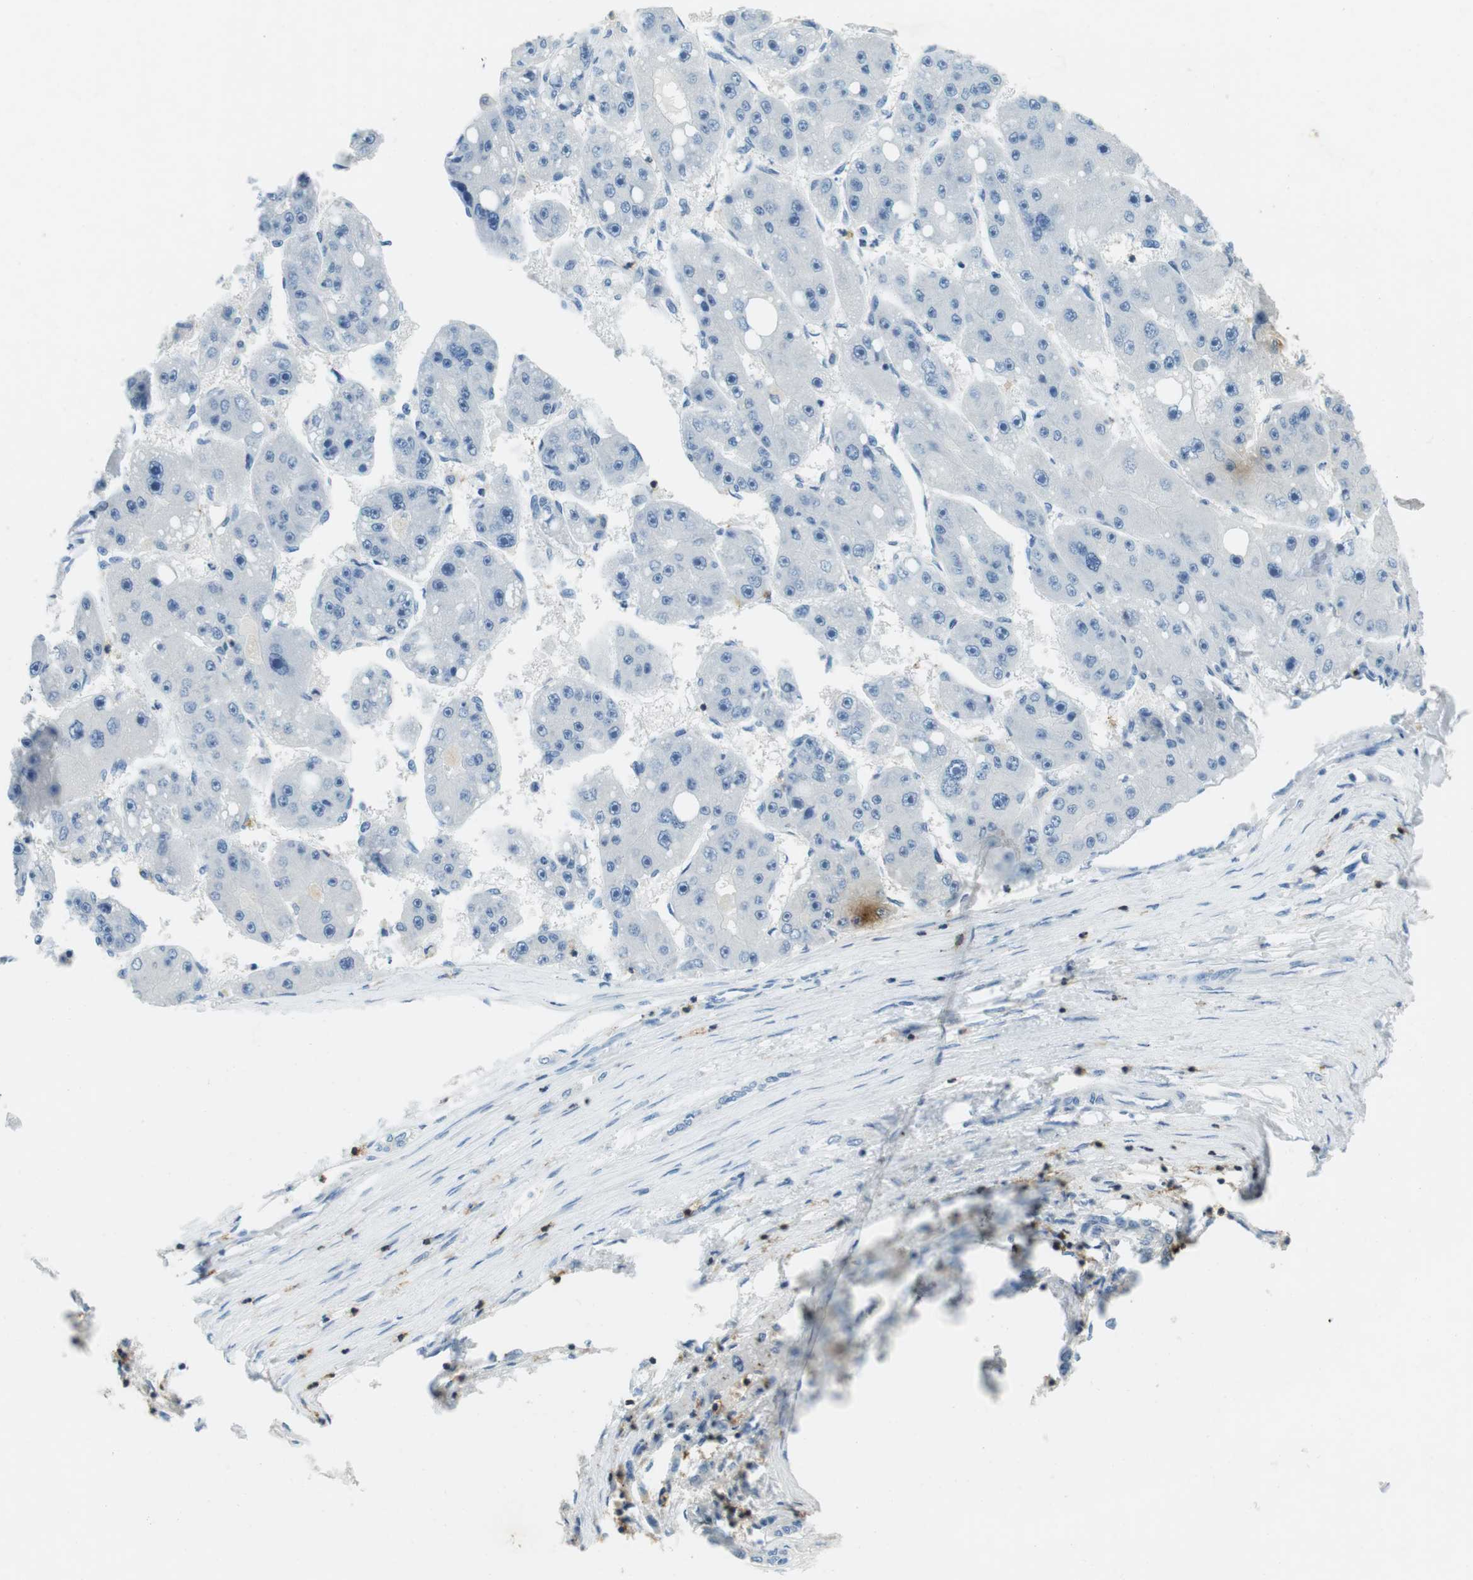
{"staining": {"intensity": "negative", "quantity": "none", "location": "none"}, "tissue": "liver cancer", "cell_type": "Tumor cells", "image_type": "cancer", "snomed": [{"axis": "morphology", "description": "Carcinoma, Hepatocellular, NOS"}, {"axis": "topography", "description": "Liver"}], "caption": "Immunohistochemistry of human liver hepatocellular carcinoma reveals no expression in tumor cells.", "gene": "LAT", "patient": {"sex": "female", "age": 61}}